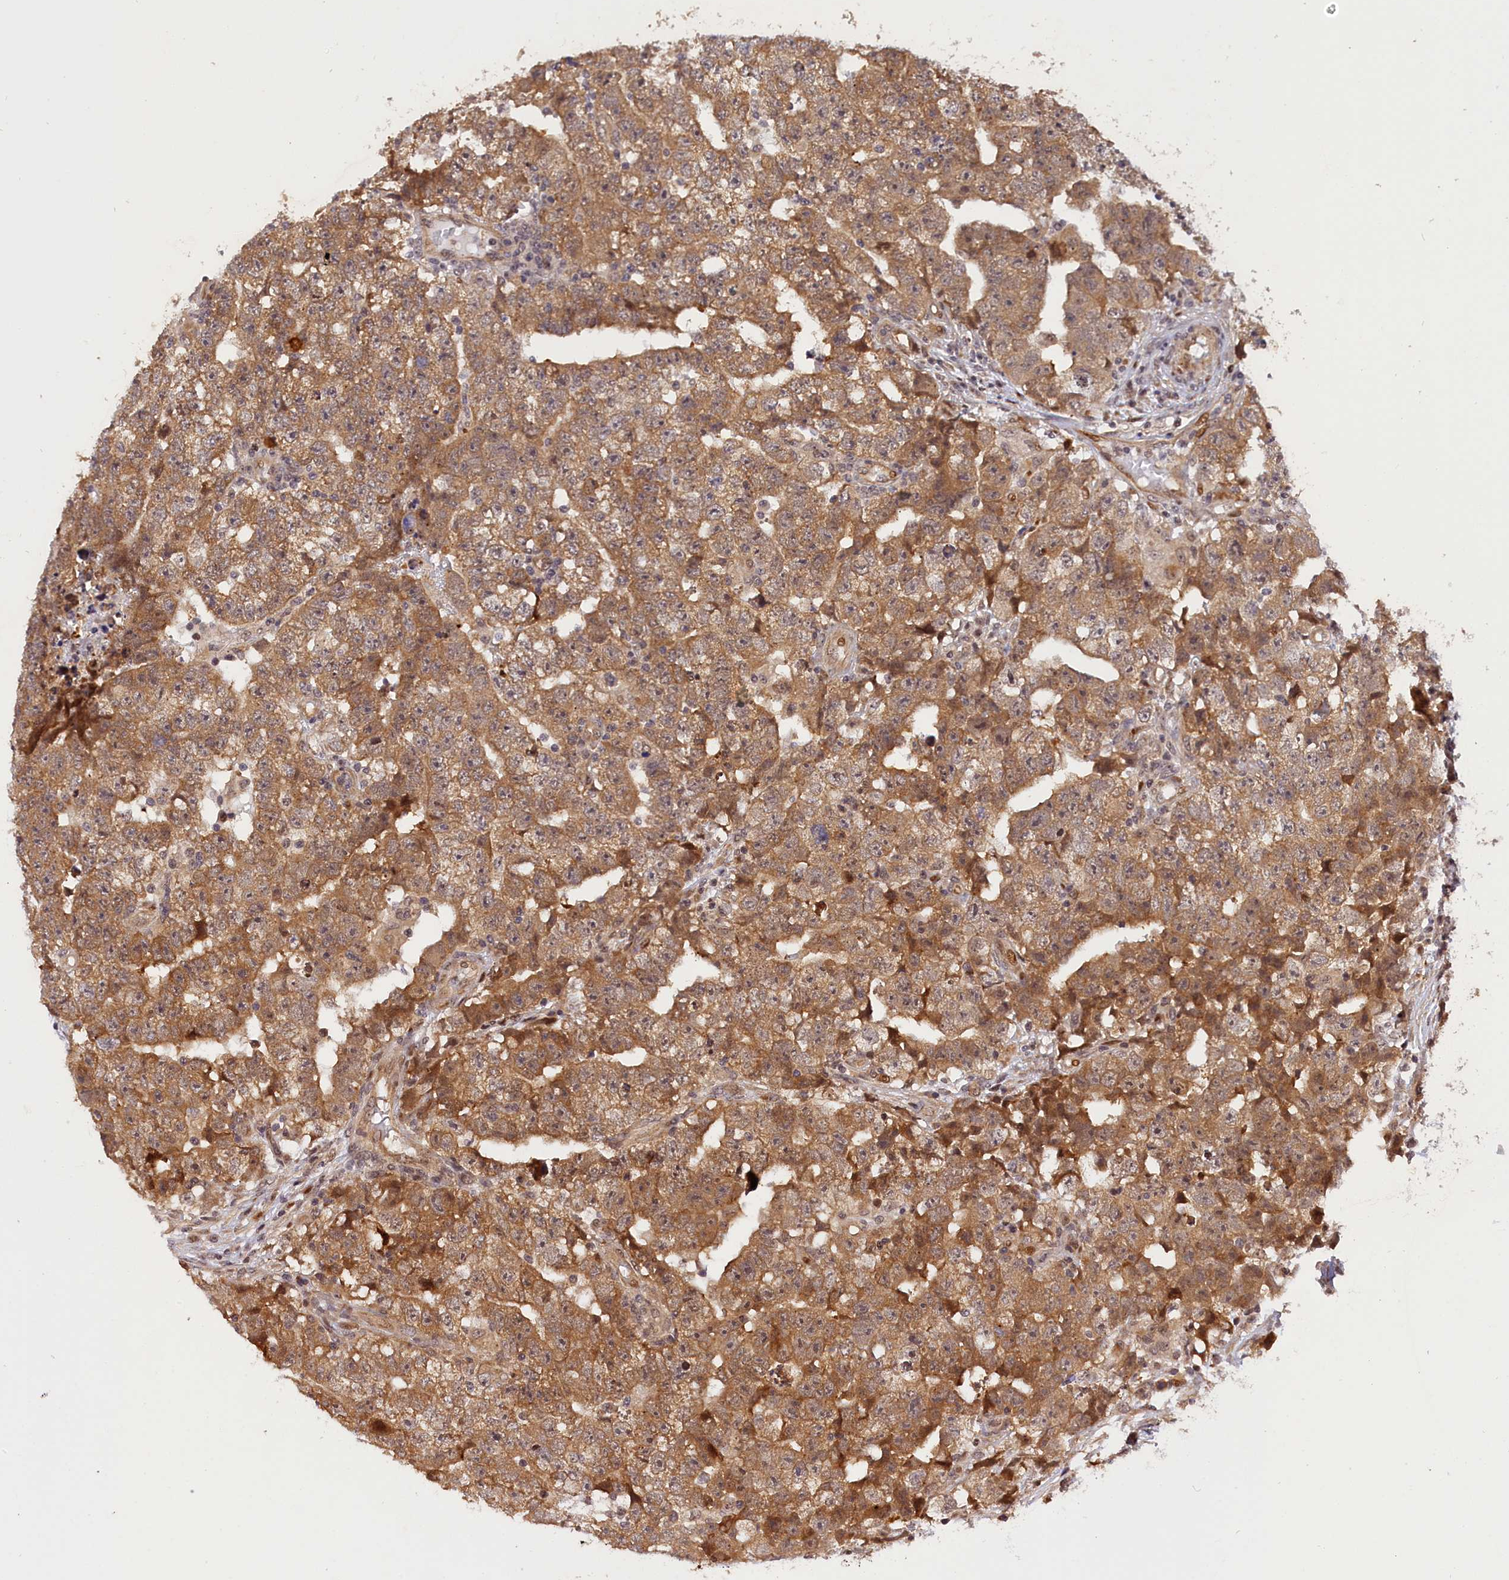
{"staining": {"intensity": "moderate", "quantity": ">75%", "location": "cytoplasmic/membranous"}, "tissue": "testis cancer", "cell_type": "Tumor cells", "image_type": "cancer", "snomed": [{"axis": "morphology", "description": "Carcinoma, Embryonal, NOS"}, {"axis": "topography", "description": "Testis"}], "caption": "An immunohistochemistry photomicrograph of neoplastic tissue is shown. Protein staining in brown labels moderate cytoplasmic/membranous positivity in testis embryonal carcinoma within tumor cells.", "gene": "SAMD4A", "patient": {"sex": "male", "age": 25}}